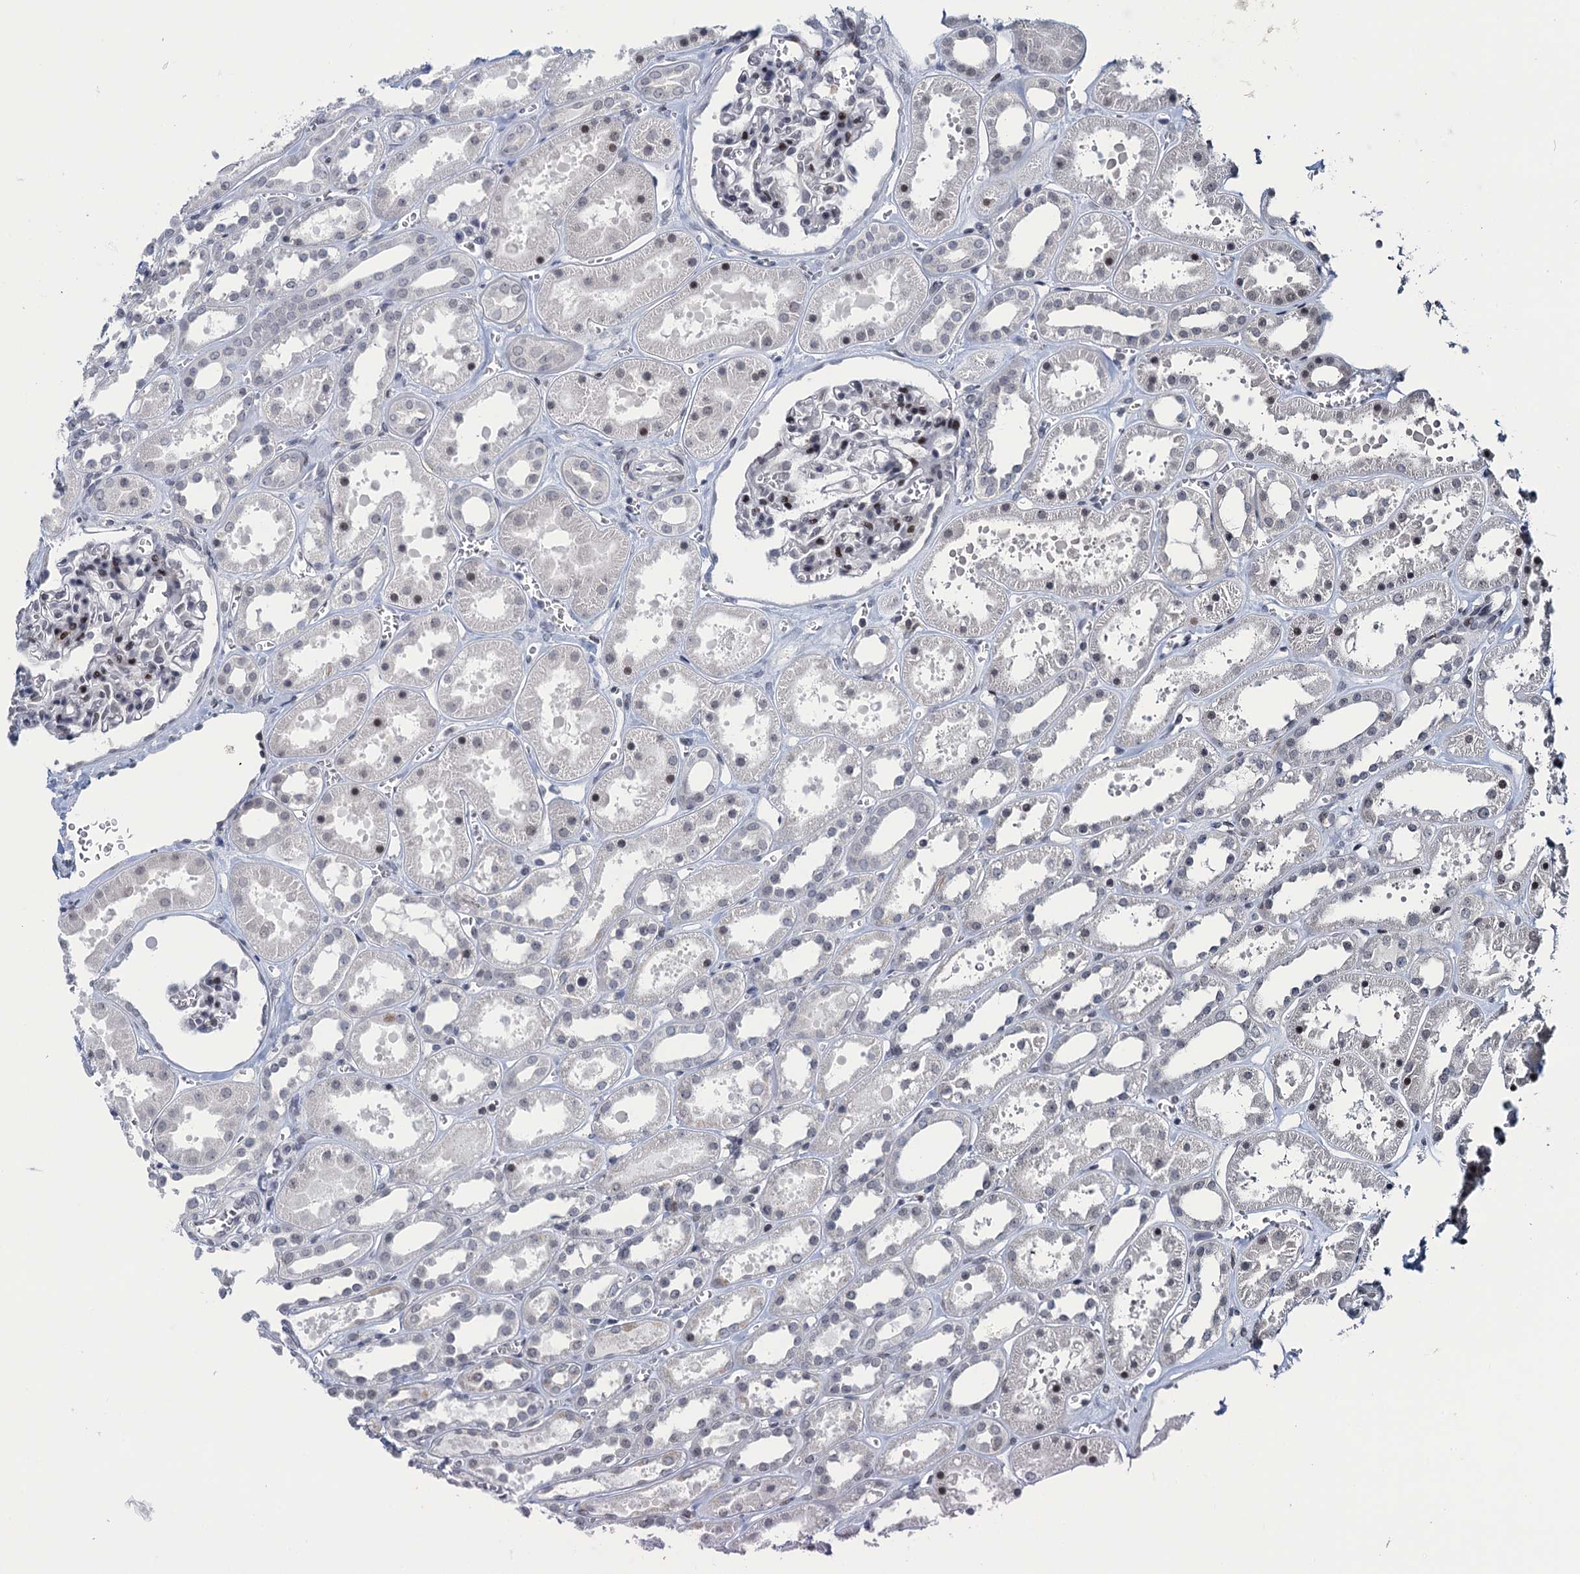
{"staining": {"intensity": "weak", "quantity": "<25%", "location": "cytoplasmic/membranous,nuclear"}, "tissue": "kidney", "cell_type": "Cells in glomeruli", "image_type": "normal", "snomed": [{"axis": "morphology", "description": "Normal tissue, NOS"}, {"axis": "topography", "description": "Kidney"}], "caption": "Immunohistochemistry (IHC) micrograph of unremarkable kidney: human kidney stained with DAB demonstrates no significant protein positivity in cells in glomeruli. Brightfield microscopy of immunohistochemistry stained with DAB (3,3'-diaminobenzidine) (brown) and hematoxylin (blue), captured at high magnification.", "gene": "FYB1", "patient": {"sex": "female", "age": 41}}